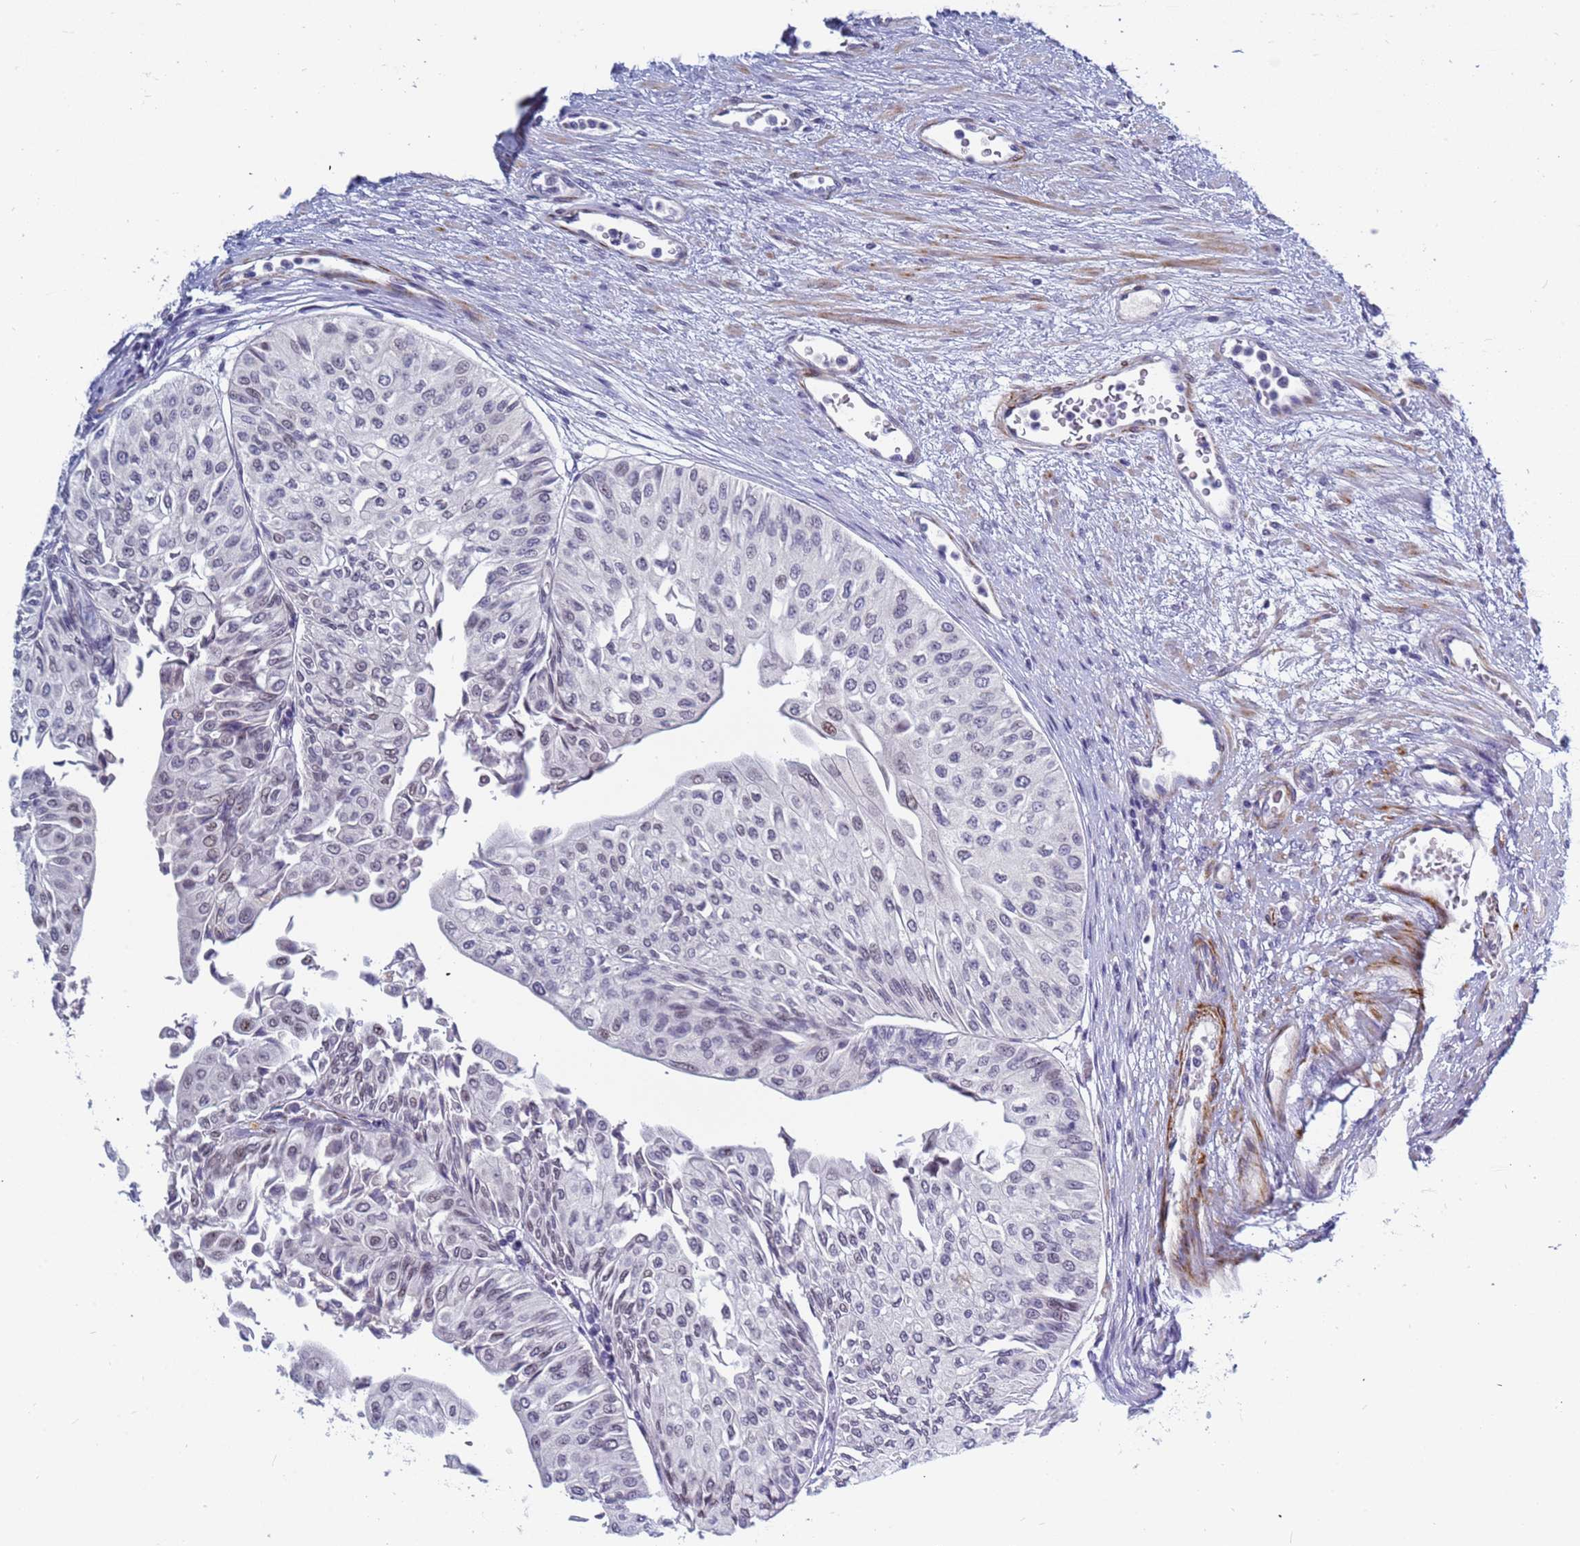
{"staining": {"intensity": "negative", "quantity": "none", "location": "none"}, "tissue": "urothelial cancer", "cell_type": "Tumor cells", "image_type": "cancer", "snomed": [{"axis": "morphology", "description": "Urothelial carcinoma, Low grade"}, {"axis": "topography", "description": "Urinary bladder"}], "caption": "IHC image of neoplastic tissue: urothelial carcinoma (low-grade) stained with DAB (3,3'-diaminobenzidine) reveals no significant protein staining in tumor cells.", "gene": "CXorf65", "patient": {"sex": "male", "age": 67}}